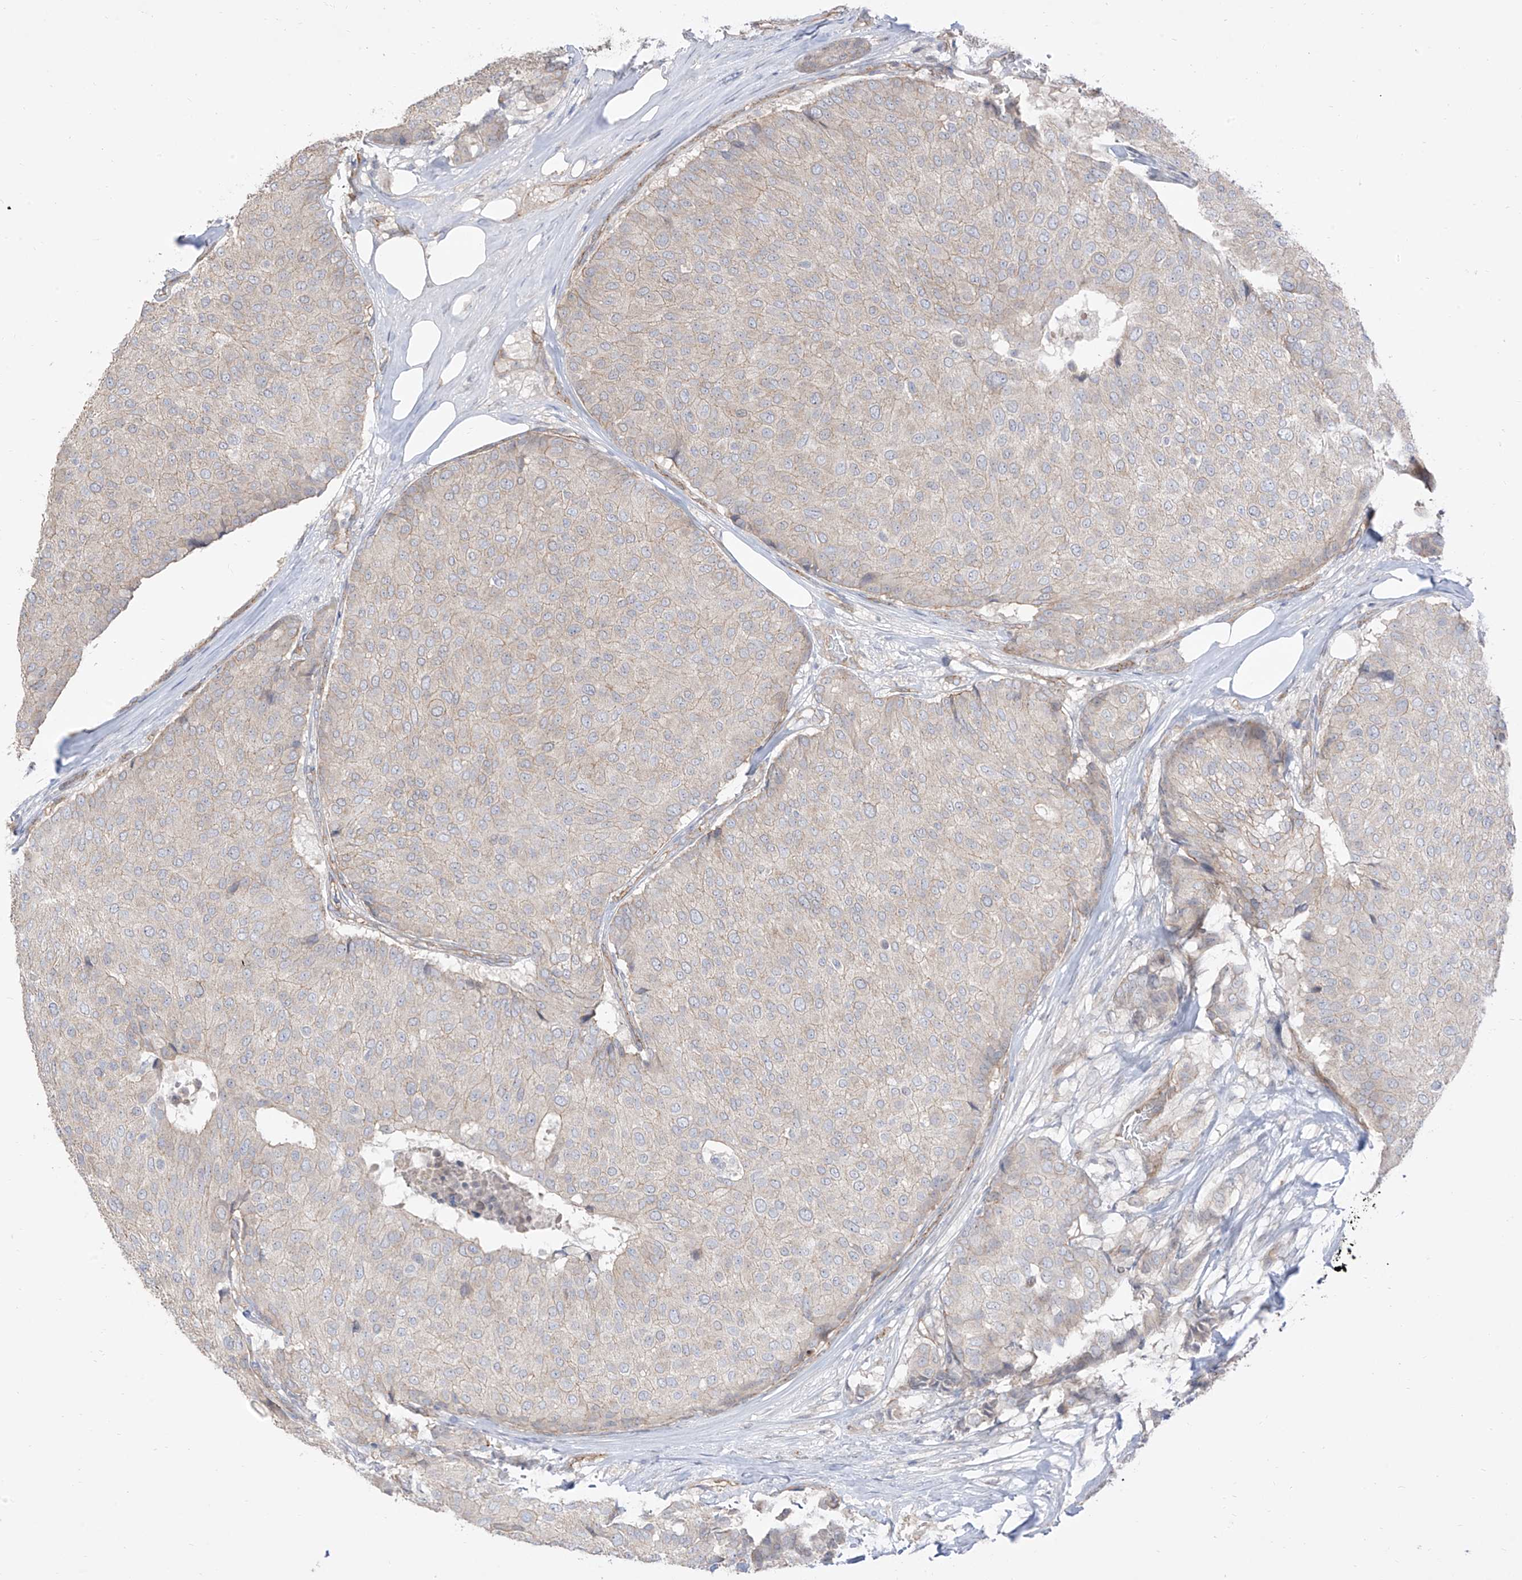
{"staining": {"intensity": "negative", "quantity": "none", "location": "none"}, "tissue": "breast cancer", "cell_type": "Tumor cells", "image_type": "cancer", "snomed": [{"axis": "morphology", "description": "Duct carcinoma"}, {"axis": "topography", "description": "Breast"}], "caption": "Immunohistochemistry image of human breast invasive ductal carcinoma stained for a protein (brown), which exhibits no expression in tumor cells.", "gene": "EPHX4", "patient": {"sex": "female", "age": 75}}